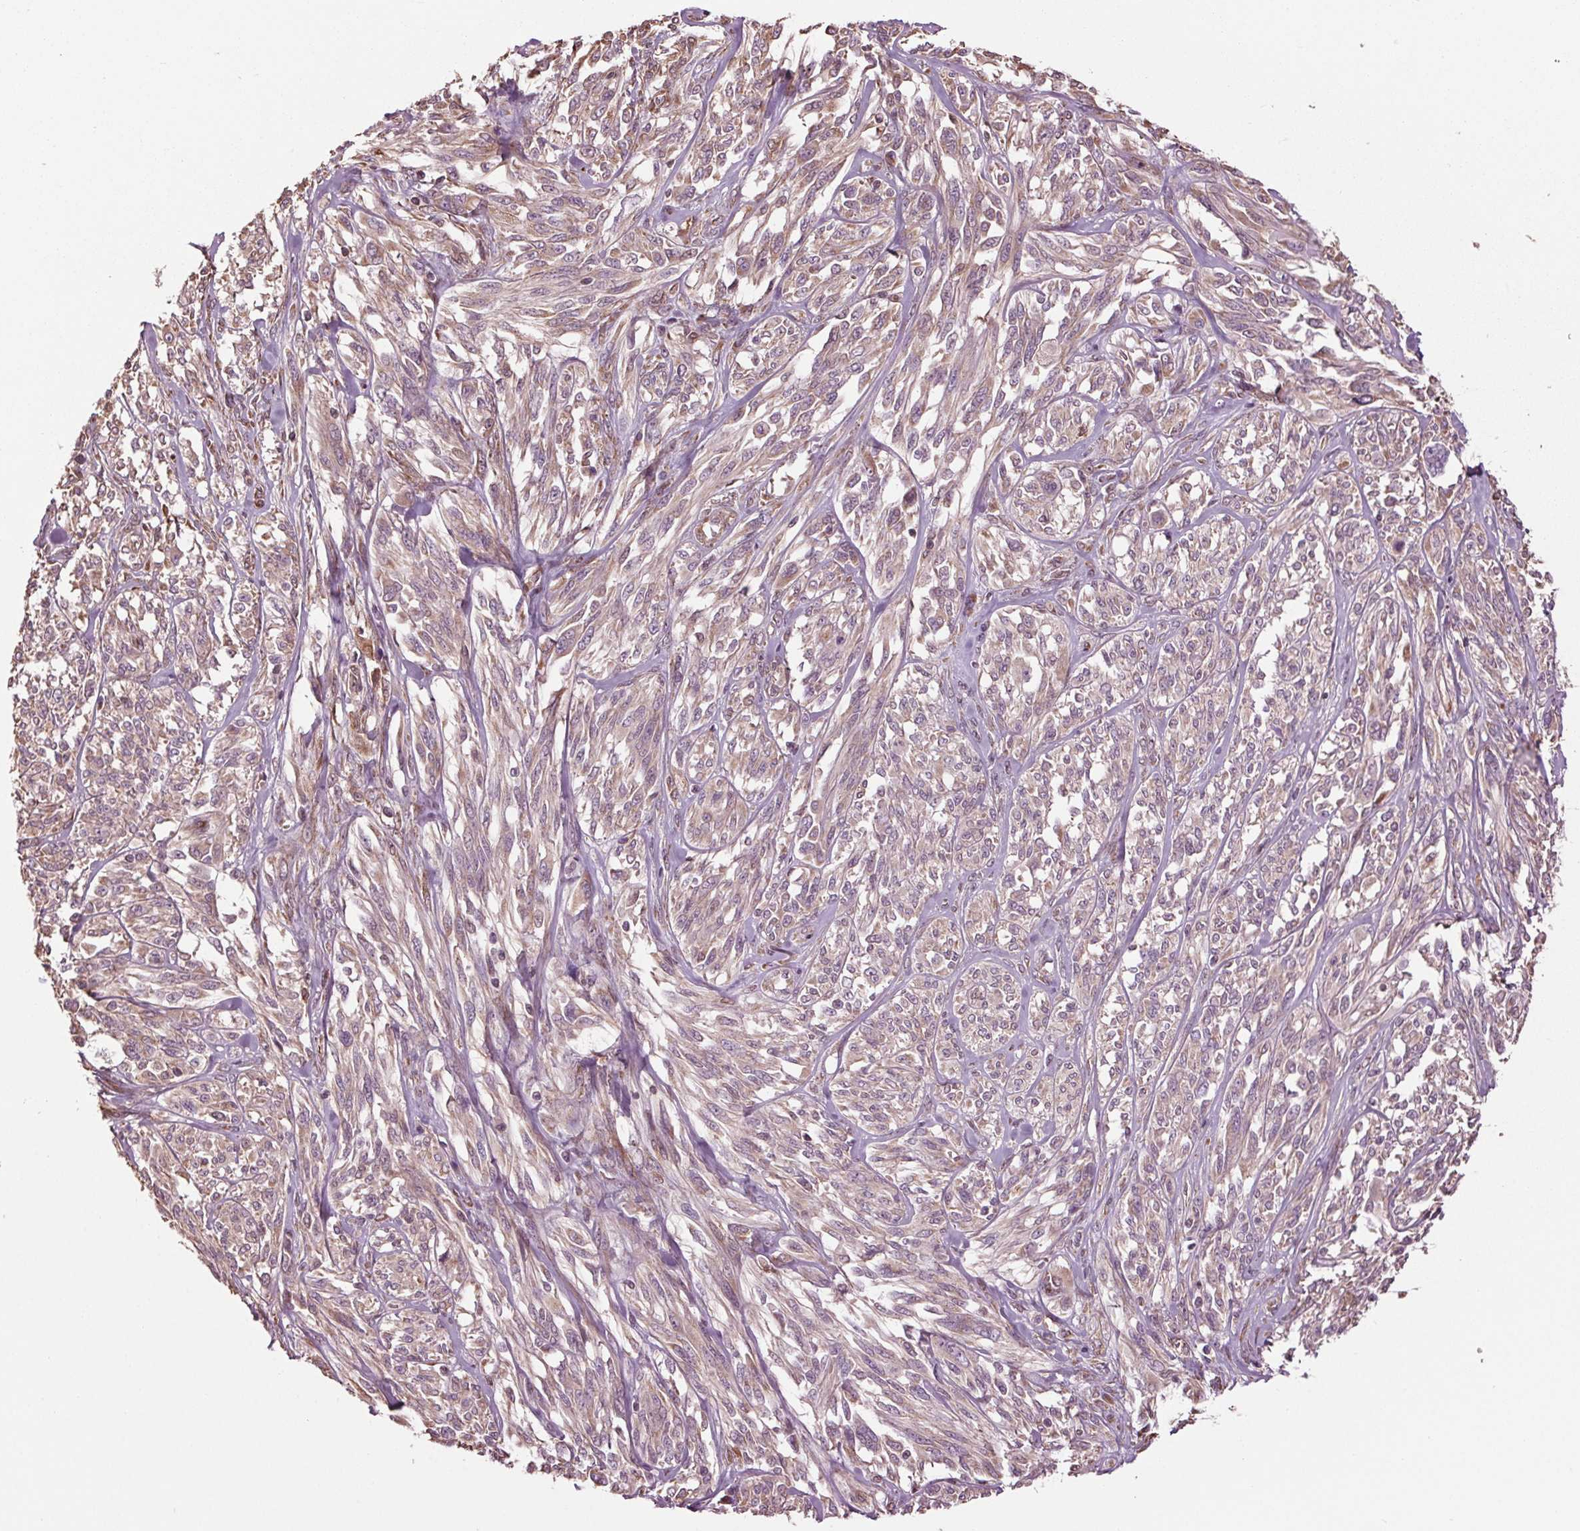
{"staining": {"intensity": "weak", "quantity": "25%-75%", "location": "cytoplasmic/membranous"}, "tissue": "melanoma", "cell_type": "Tumor cells", "image_type": "cancer", "snomed": [{"axis": "morphology", "description": "Malignant melanoma, NOS"}, {"axis": "topography", "description": "Skin"}], "caption": "A micrograph of human malignant melanoma stained for a protein displays weak cytoplasmic/membranous brown staining in tumor cells.", "gene": "RNPEP", "patient": {"sex": "female", "age": 91}}